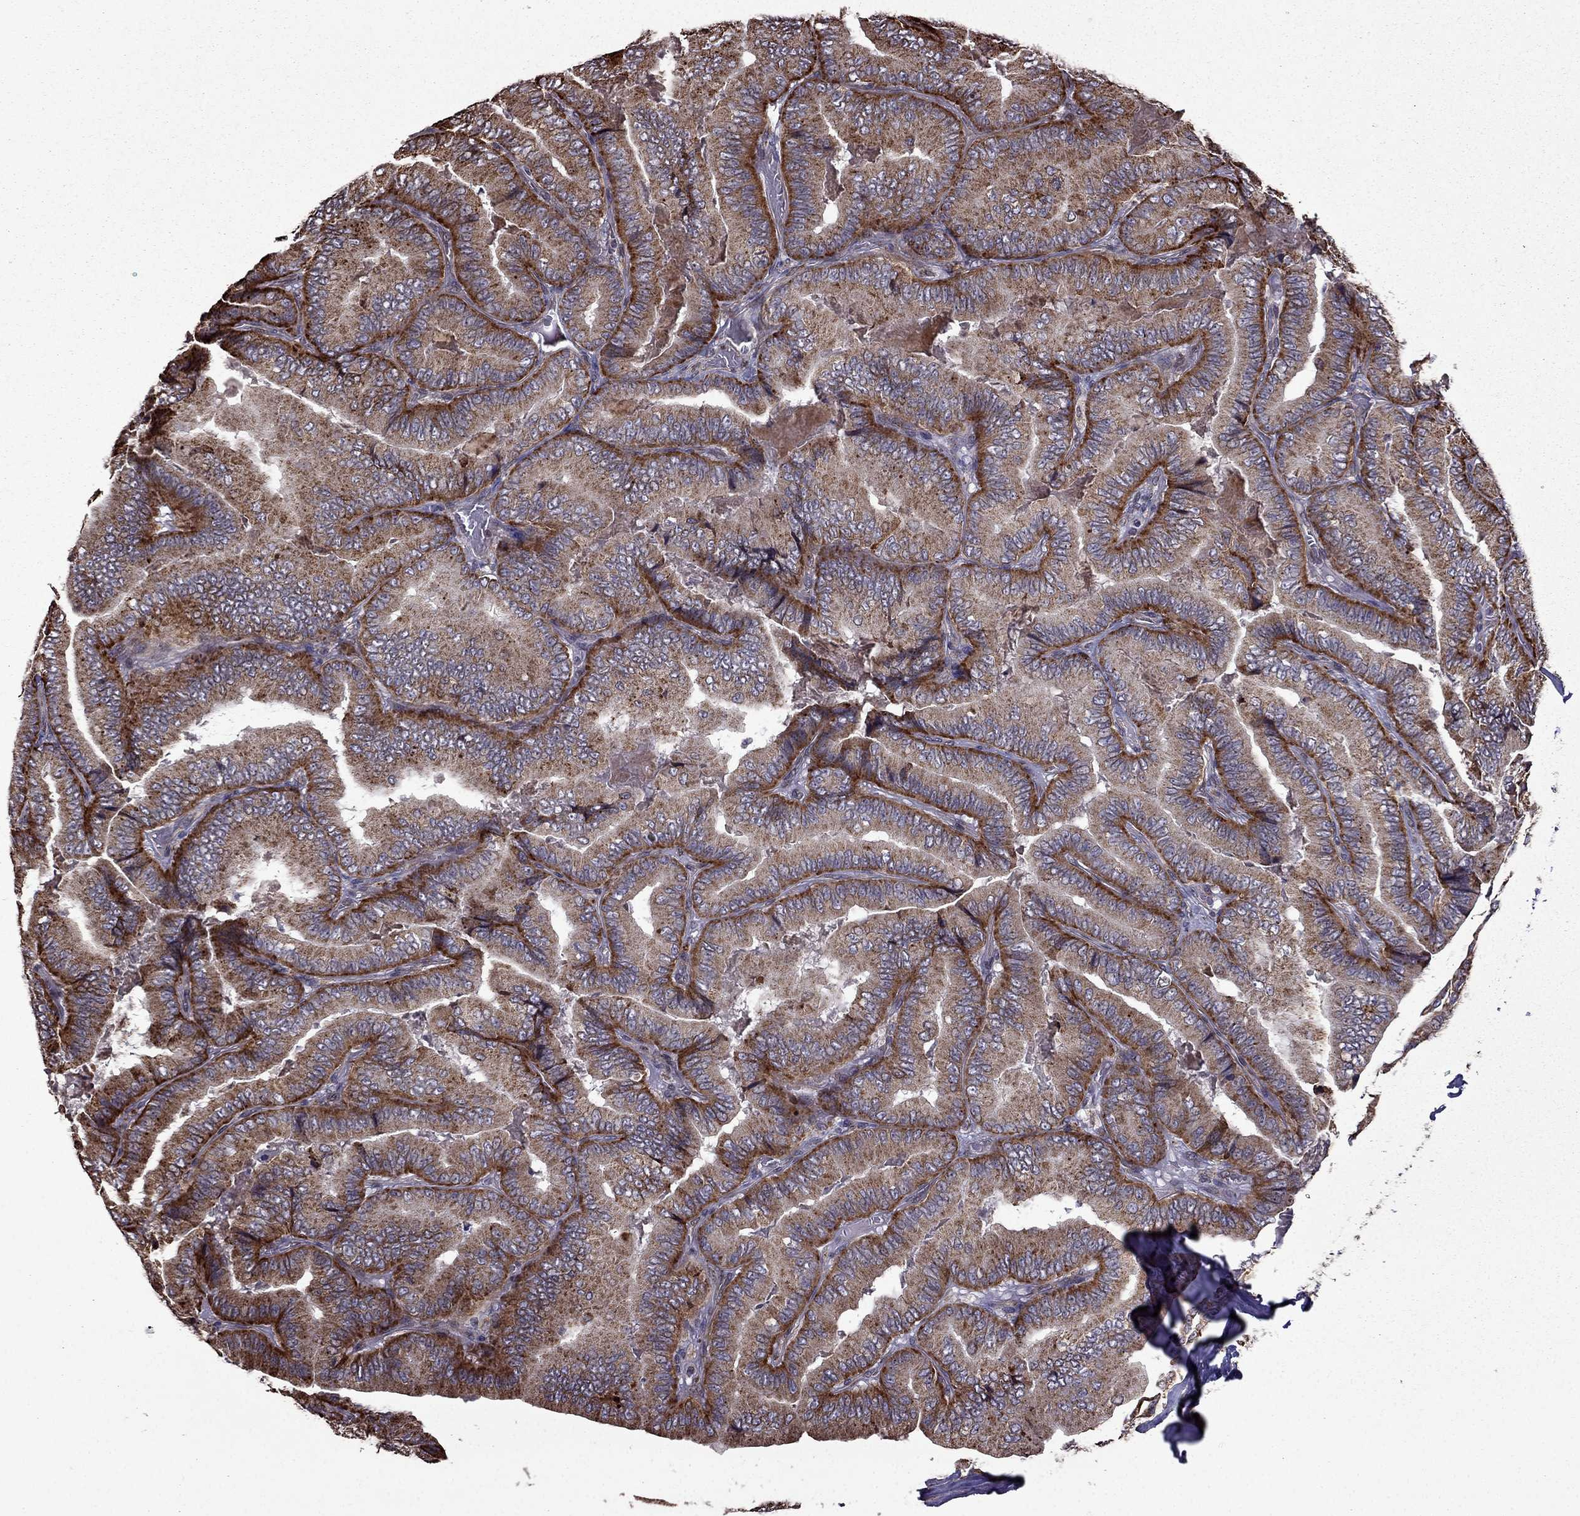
{"staining": {"intensity": "moderate", "quantity": ">75%", "location": "cytoplasmic/membranous"}, "tissue": "thyroid cancer", "cell_type": "Tumor cells", "image_type": "cancer", "snomed": [{"axis": "morphology", "description": "Papillary adenocarcinoma, NOS"}, {"axis": "topography", "description": "Thyroid gland"}], "caption": "Protein staining of papillary adenocarcinoma (thyroid) tissue displays moderate cytoplasmic/membranous positivity in approximately >75% of tumor cells.", "gene": "IKBIP", "patient": {"sex": "male", "age": 61}}